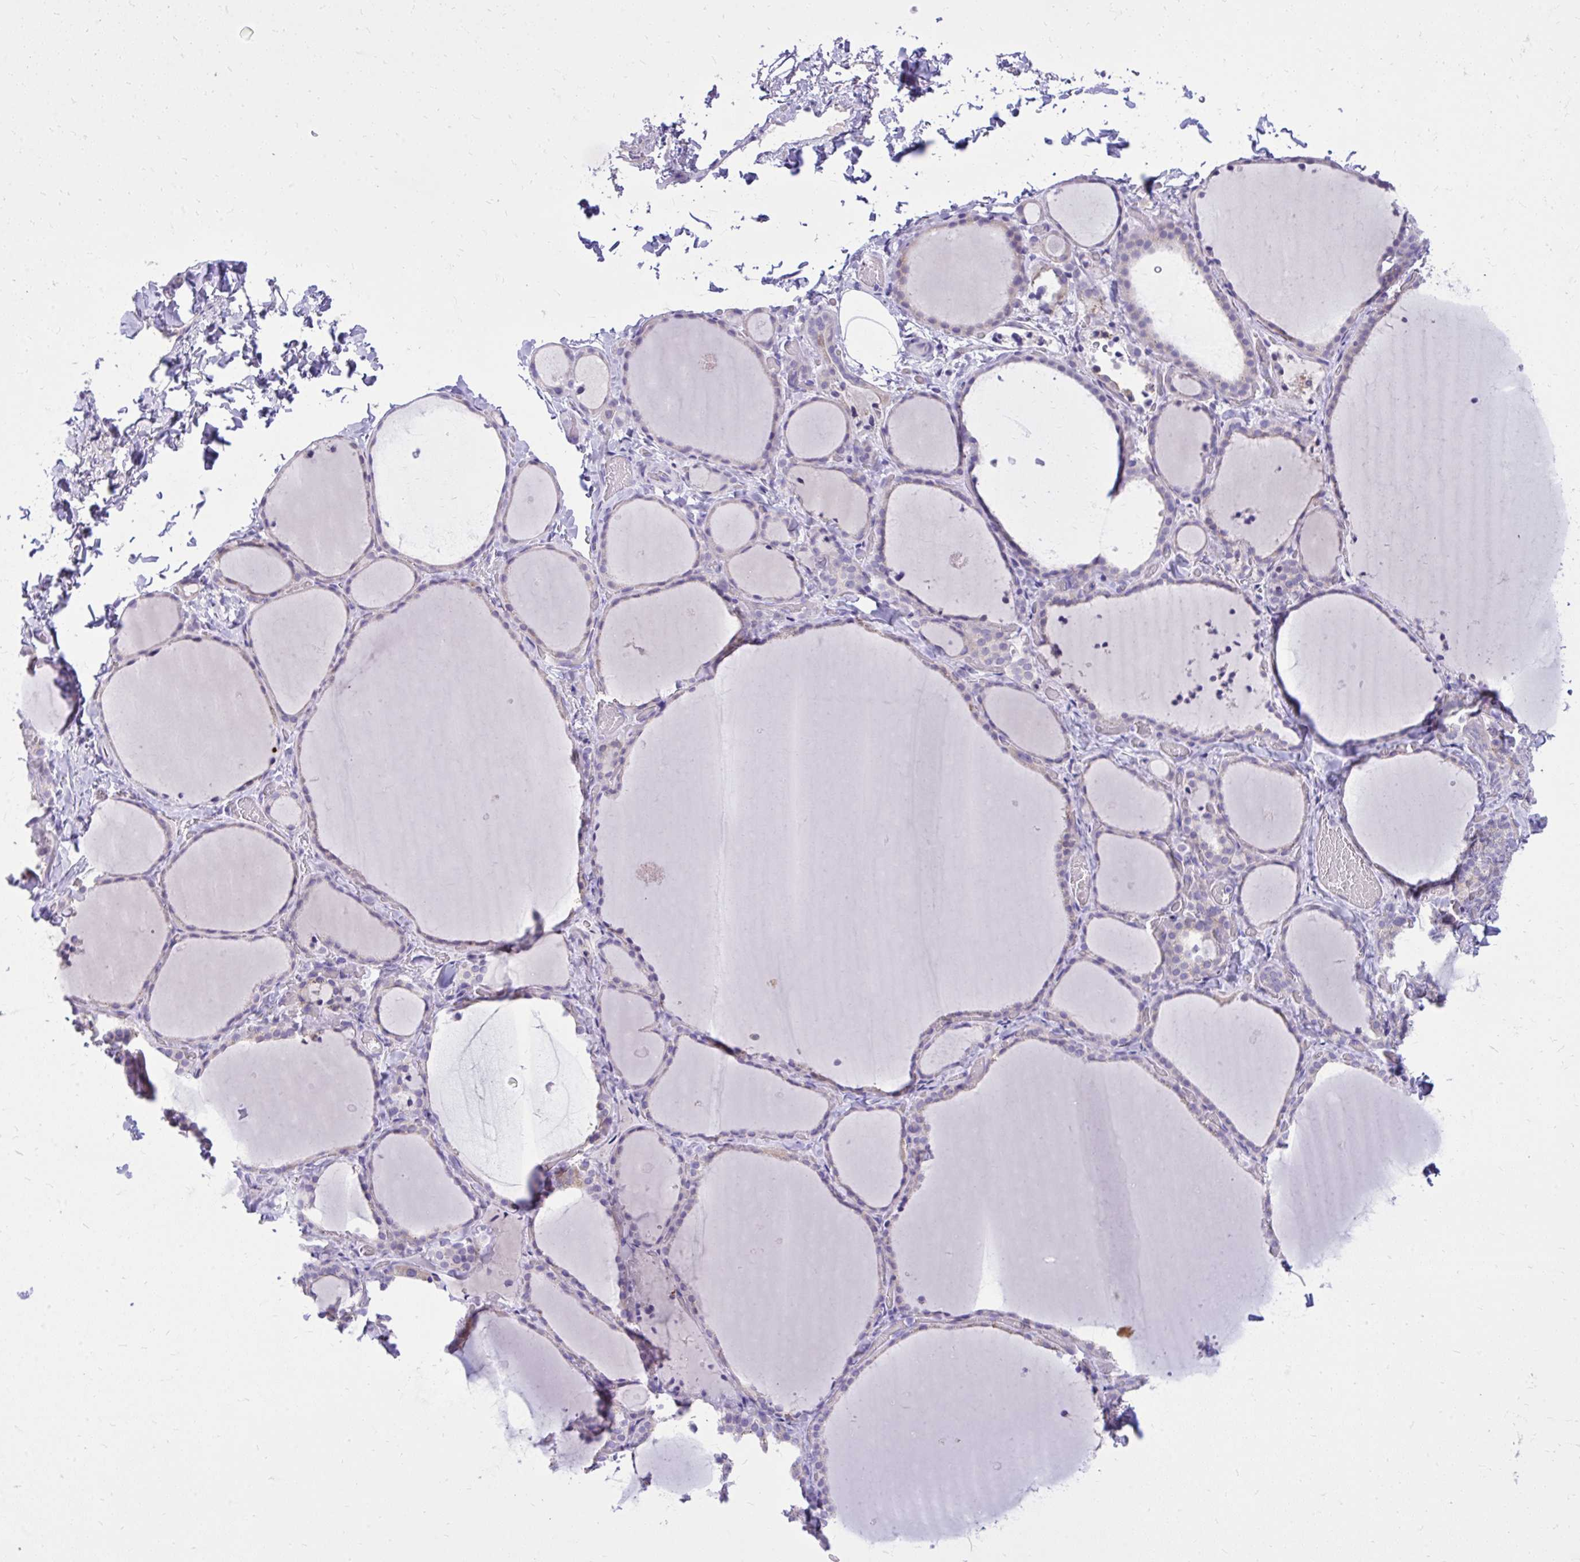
{"staining": {"intensity": "negative", "quantity": "none", "location": "none"}, "tissue": "thyroid gland", "cell_type": "Glandular cells", "image_type": "normal", "snomed": [{"axis": "morphology", "description": "Normal tissue, NOS"}, {"axis": "topography", "description": "Thyroid gland"}], "caption": "An IHC image of normal thyroid gland is shown. There is no staining in glandular cells of thyroid gland.", "gene": "NNMT", "patient": {"sex": "female", "age": 22}}